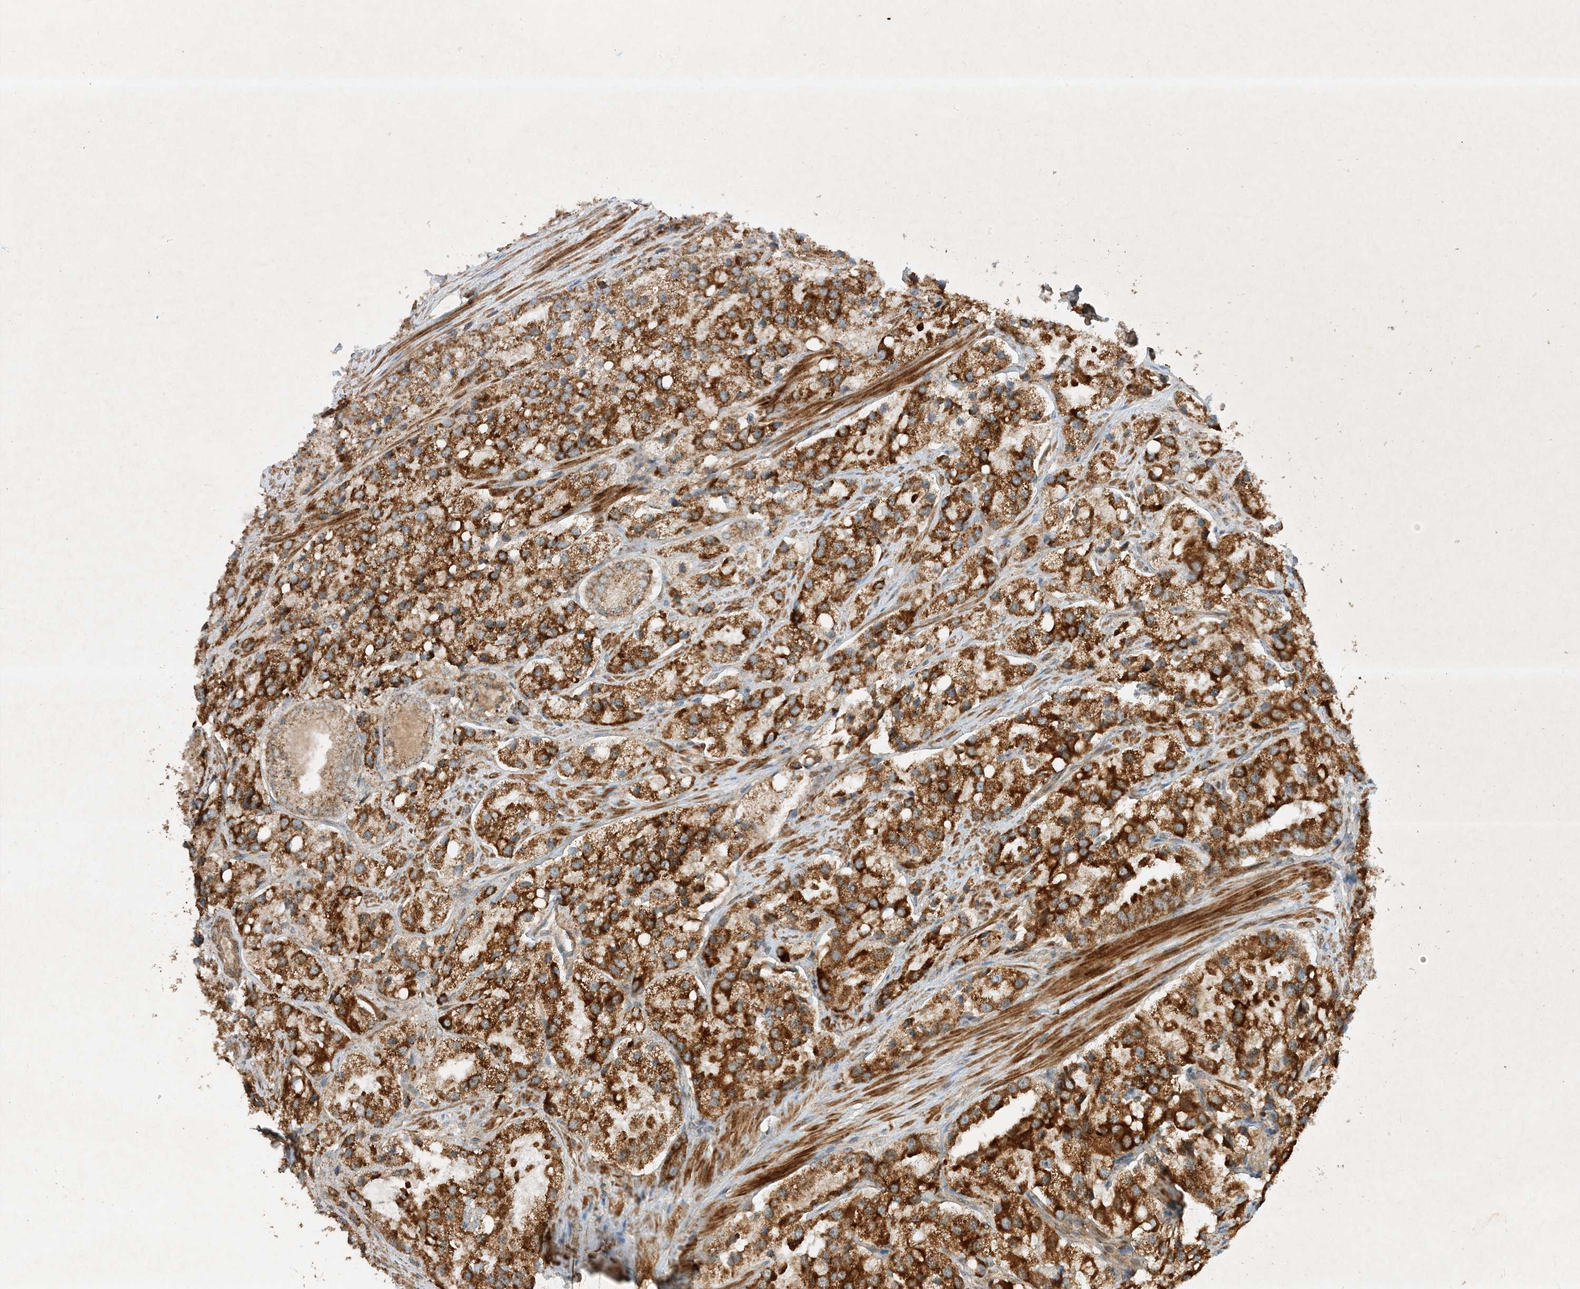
{"staining": {"intensity": "strong", "quantity": ">75%", "location": "cytoplasmic/membranous"}, "tissue": "prostate cancer", "cell_type": "Tumor cells", "image_type": "cancer", "snomed": [{"axis": "morphology", "description": "Adenocarcinoma, High grade"}, {"axis": "topography", "description": "Prostate"}], "caption": "Protein staining exhibits strong cytoplasmic/membranous positivity in about >75% of tumor cells in prostate cancer. The protein of interest is shown in brown color, while the nuclei are stained blue.", "gene": "XRN1", "patient": {"sex": "male", "age": 66}}